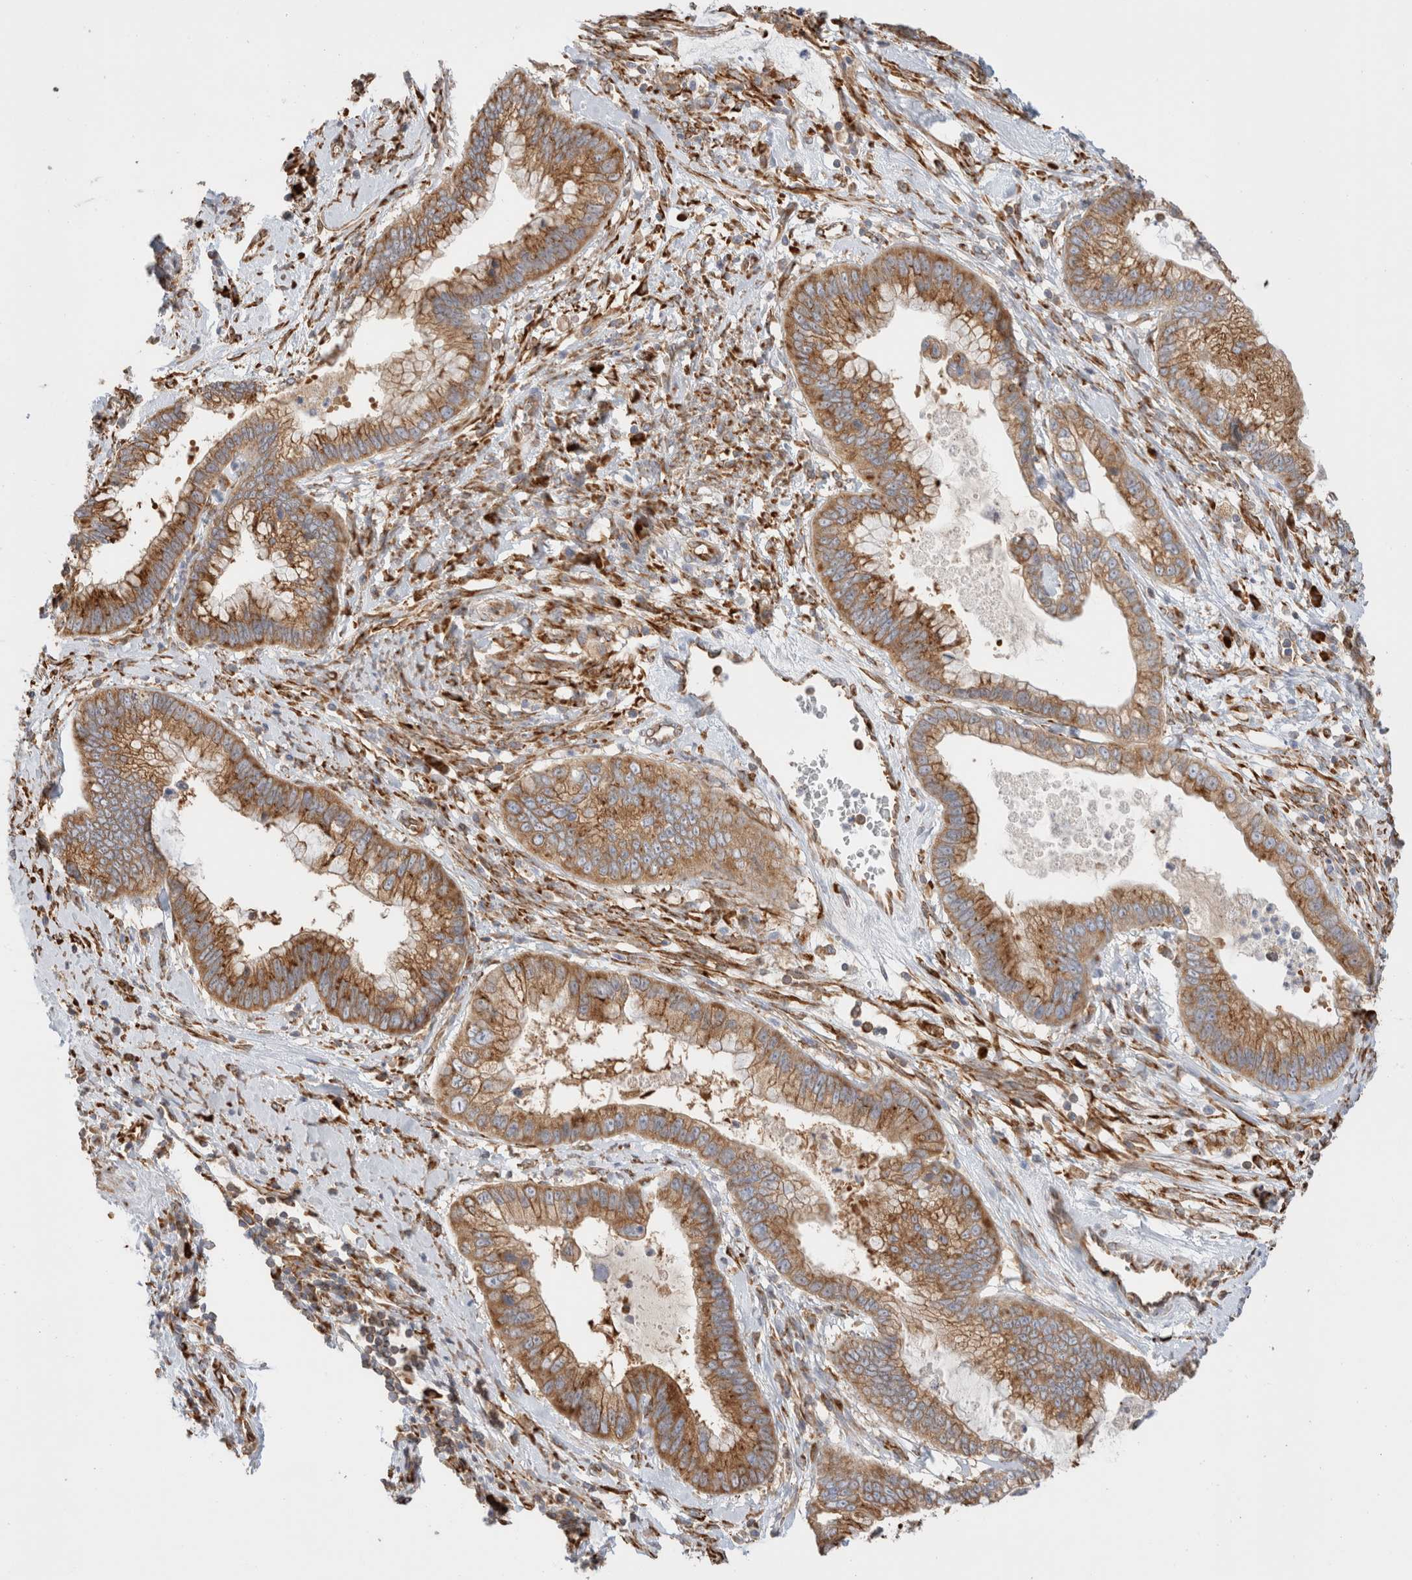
{"staining": {"intensity": "moderate", "quantity": ">75%", "location": "cytoplasmic/membranous"}, "tissue": "cervical cancer", "cell_type": "Tumor cells", "image_type": "cancer", "snomed": [{"axis": "morphology", "description": "Adenocarcinoma, NOS"}, {"axis": "topography", "description": "Cervix"}], "caption": "Protein staining of cervical cancer tissue reveals moderate cytoplasmic/membranous expression in about >75% of tumor cells.", "gene": "ZC2HC1A", "patient": {"sex": "female", "age": 44}}